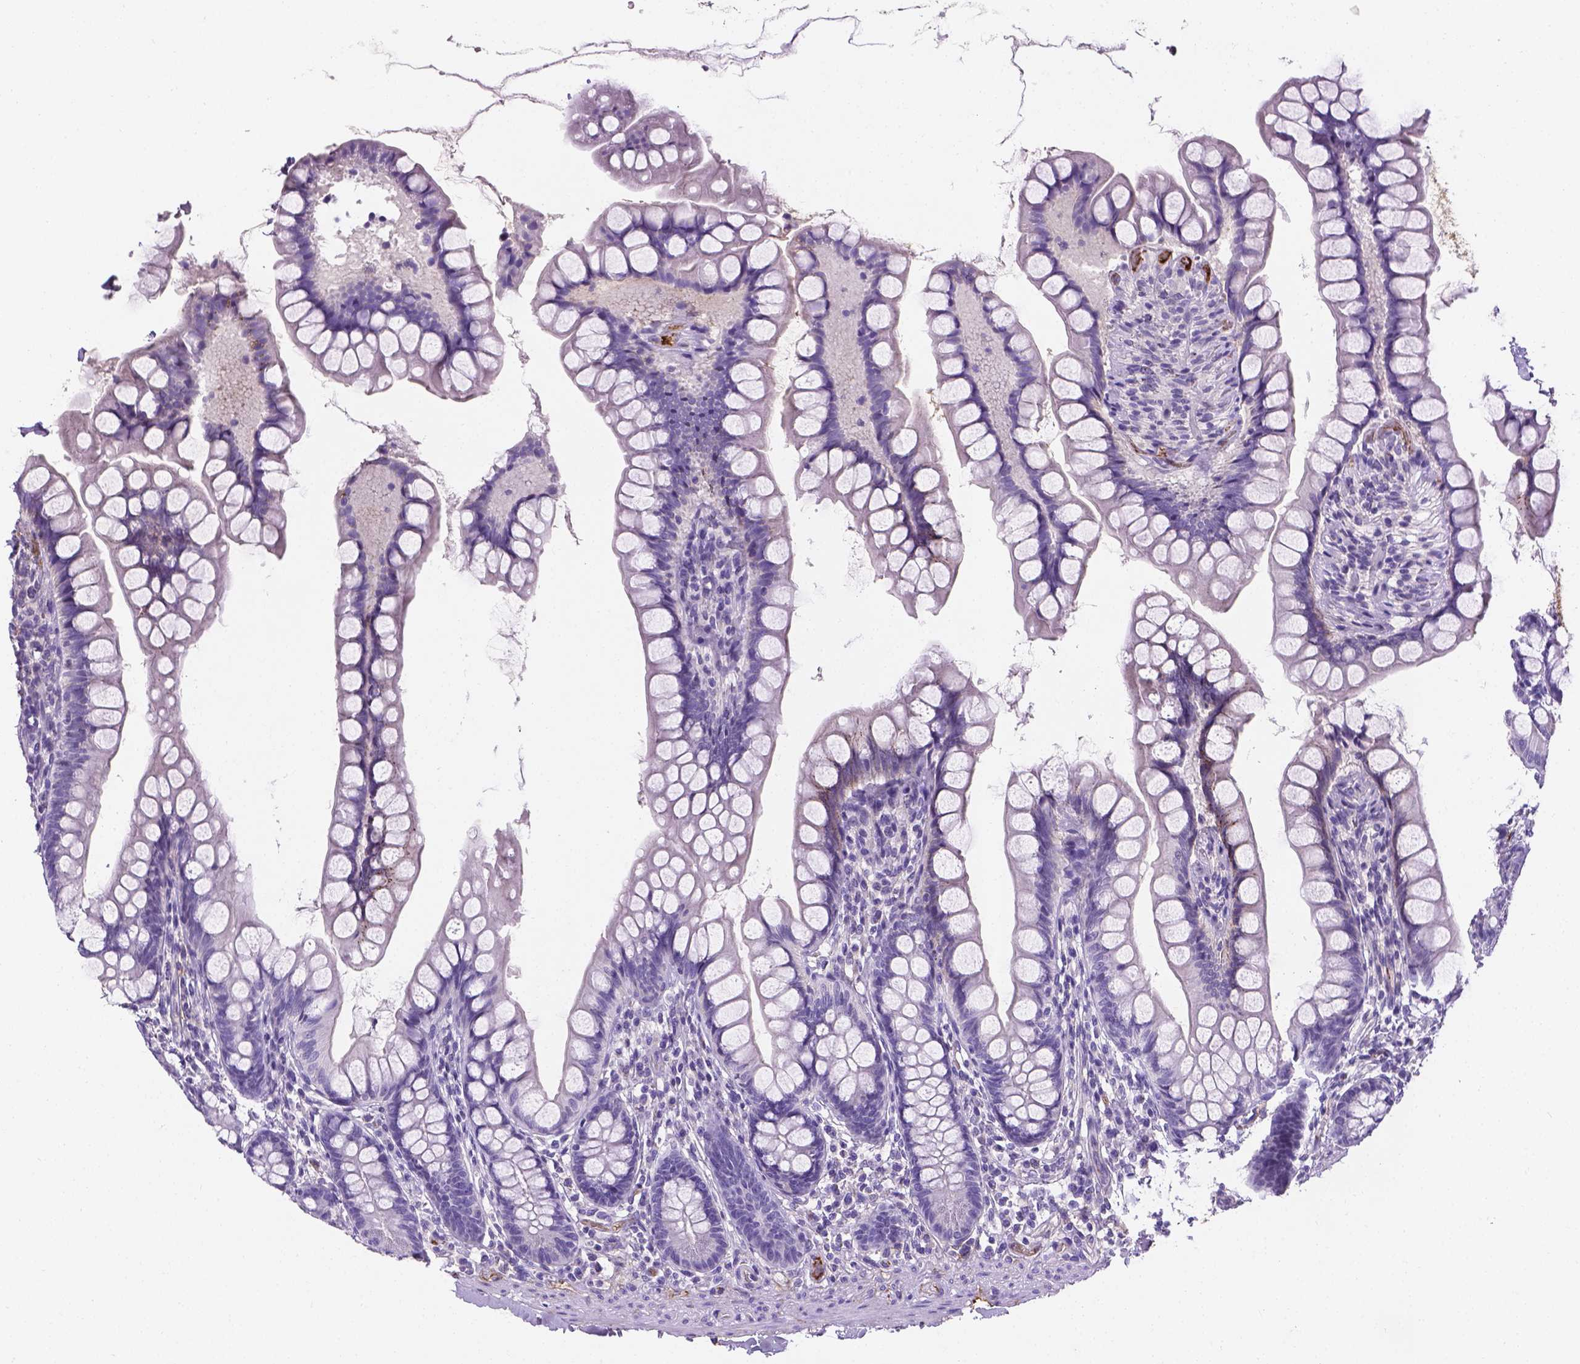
{"staining": {"intensity": "negative", "quantity": "none", "location": "none"}, "tissue": "small intestine", "cell_type": "Glandular cells", "image_type": "normal", "snomed": [{"axis": "morphology", "description": "Normal tissue, NOS"}, {"axis": "topography", "description": "Small intestine"}], "caption": "A micrograph of small intestine stained for a protein displays no brown staining in glandular cells.", "gene": "APOE", "patient": {"sex": "male", "age": 70}}